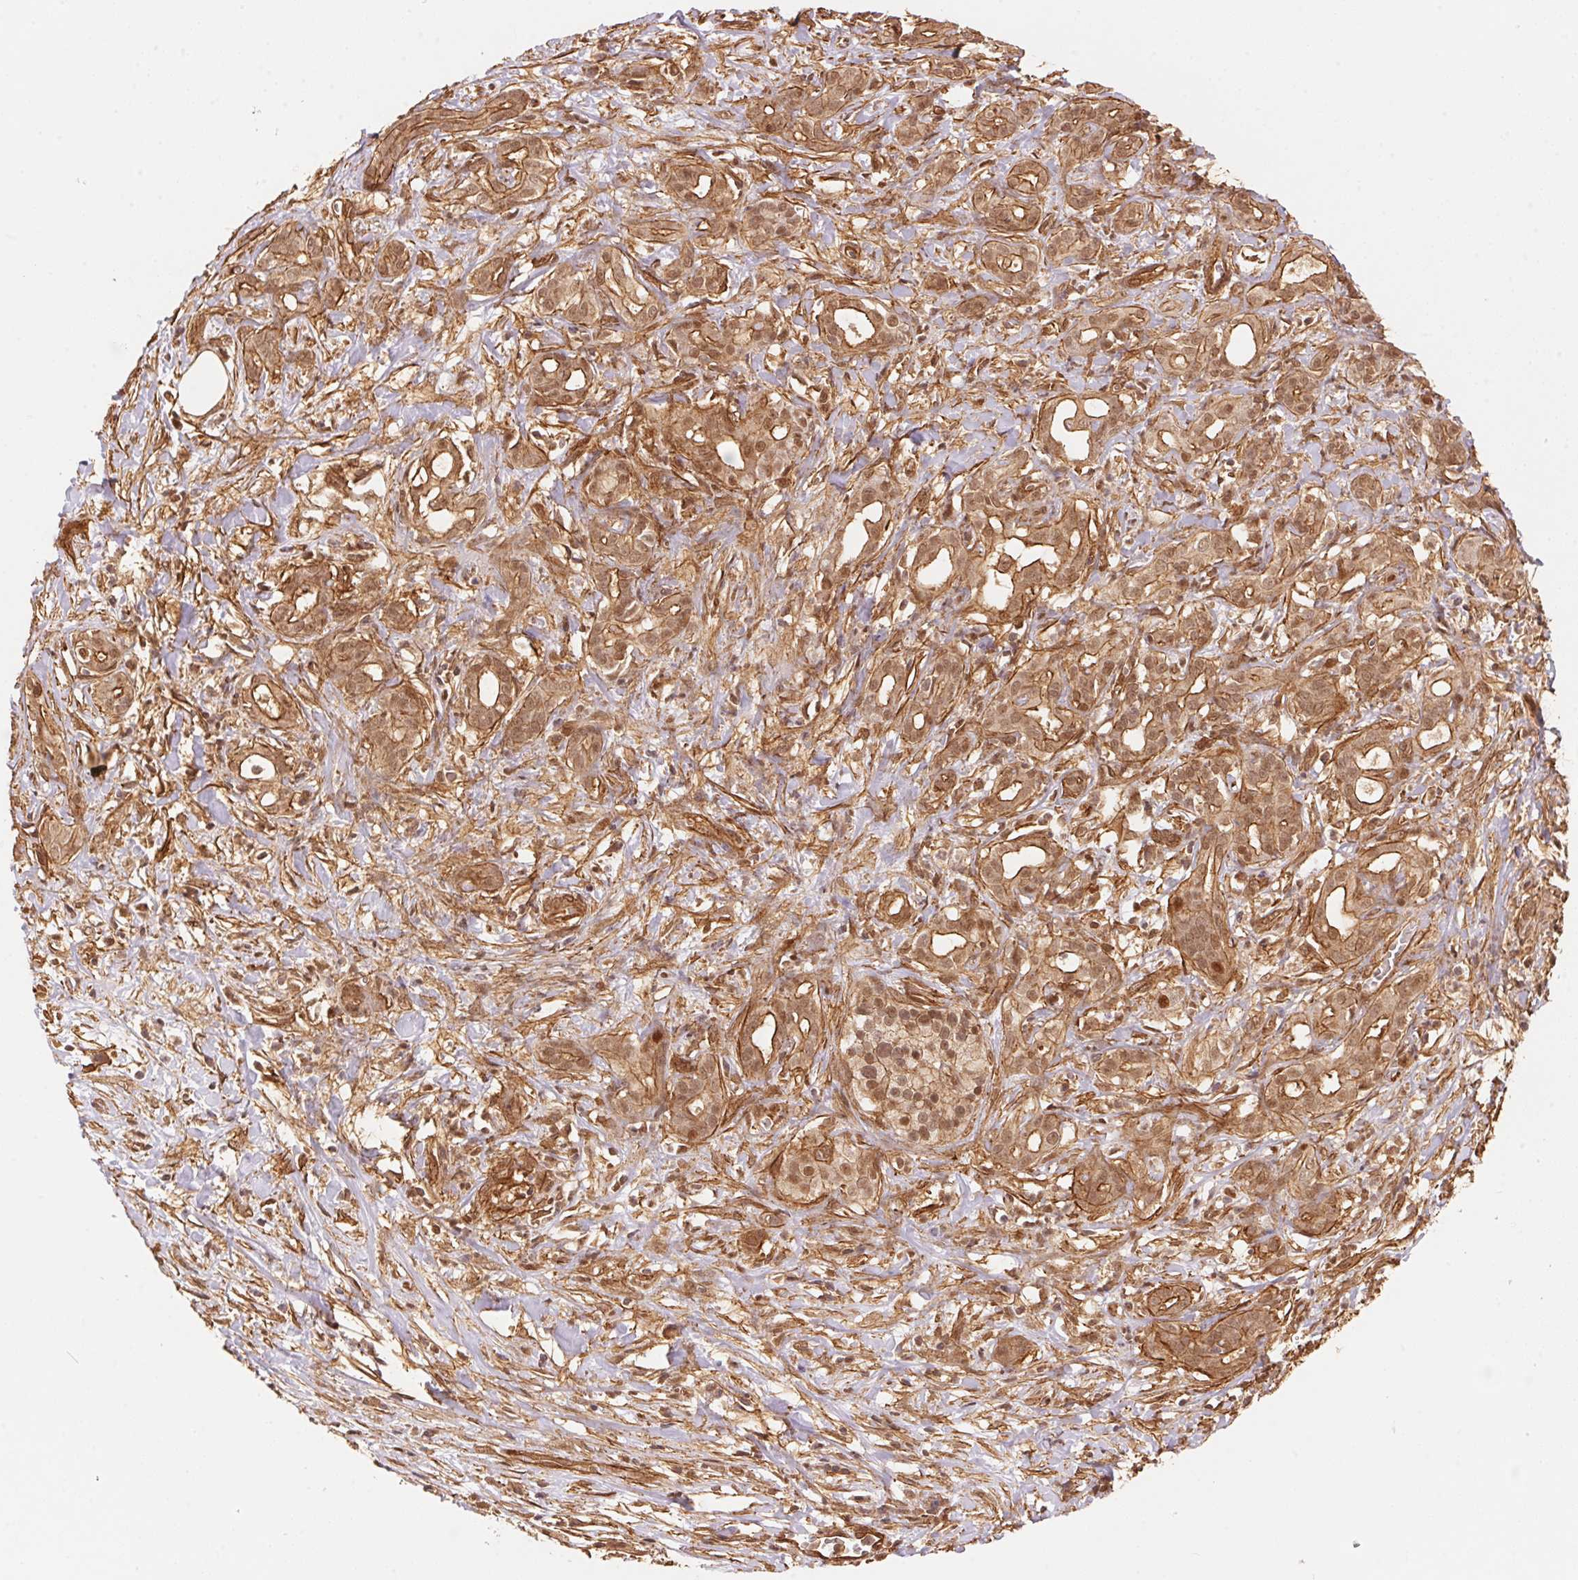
{"staining": {"intensity": "moderate", "quantity": ">75%", "location": "cytoplasmic/membranous,nuclear"}, "tissue": "pancreatic cancer", "cell_type": "Tumor cells", "image_type": "cancer", "snomed": [{"axis": "morphology", "description": "Adenocarcinoma, NOS"}, {"axis": "topography", "description": "Pancreas"}], "caption": "Immunohistochemical staining of adenocarcinoma (pancreatic) shows moderate cytoplasmic/membranous and nuclear protein staining in about >75% of tumor cells. (DAB (3,3'-diaminobenzidine) IHC with brightfield microscopy, high magnification).", "gene": "TNIP2", "patient": {"sex": "male", "age": 61}}